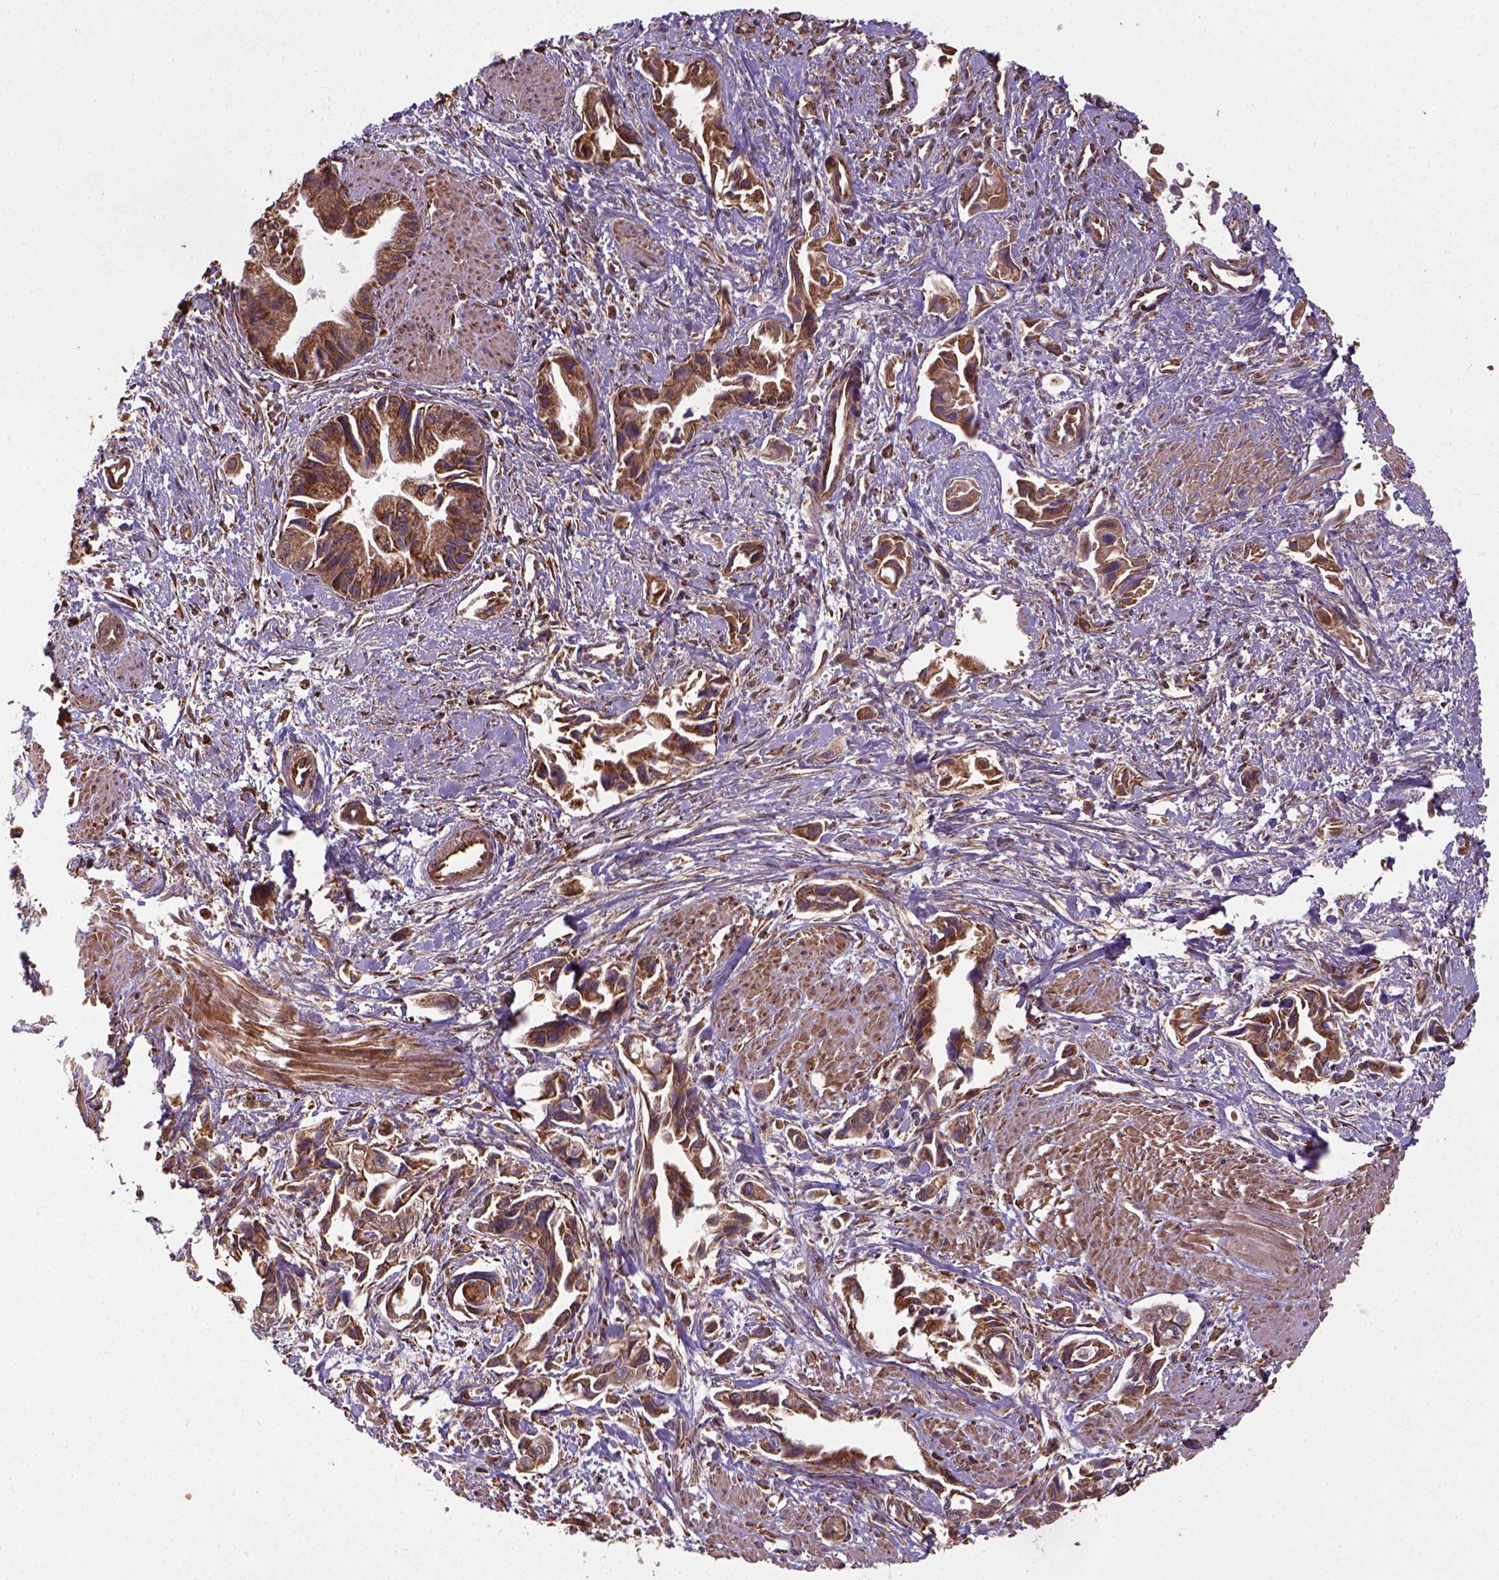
{"staining": {"intensity": "moderate", "quantity": ">75%", "location": "cytoplasmic/membranous"}, "tissue": "pancreatic cancer", "cell_type": "Tumor cells", "image_type": "cancer", "snomed": [{"axis": "morphology", "description": "Adenocarcinoma, NOS"}, {"axis": "topography", "description": "Pancreas"}], "caption": "IHC photomicrograph of neoplastic tissue: human pancreatic cancer stained using IHC demonstrates medium levels of moderate protein expression localized specifically in the cytoplasmic/membranous of tumor cells, appearing as a cytoplasmic/membranous brown color.", "gene": "MAPK8IP3", "patient": {"sex": "female", "age": 61}}